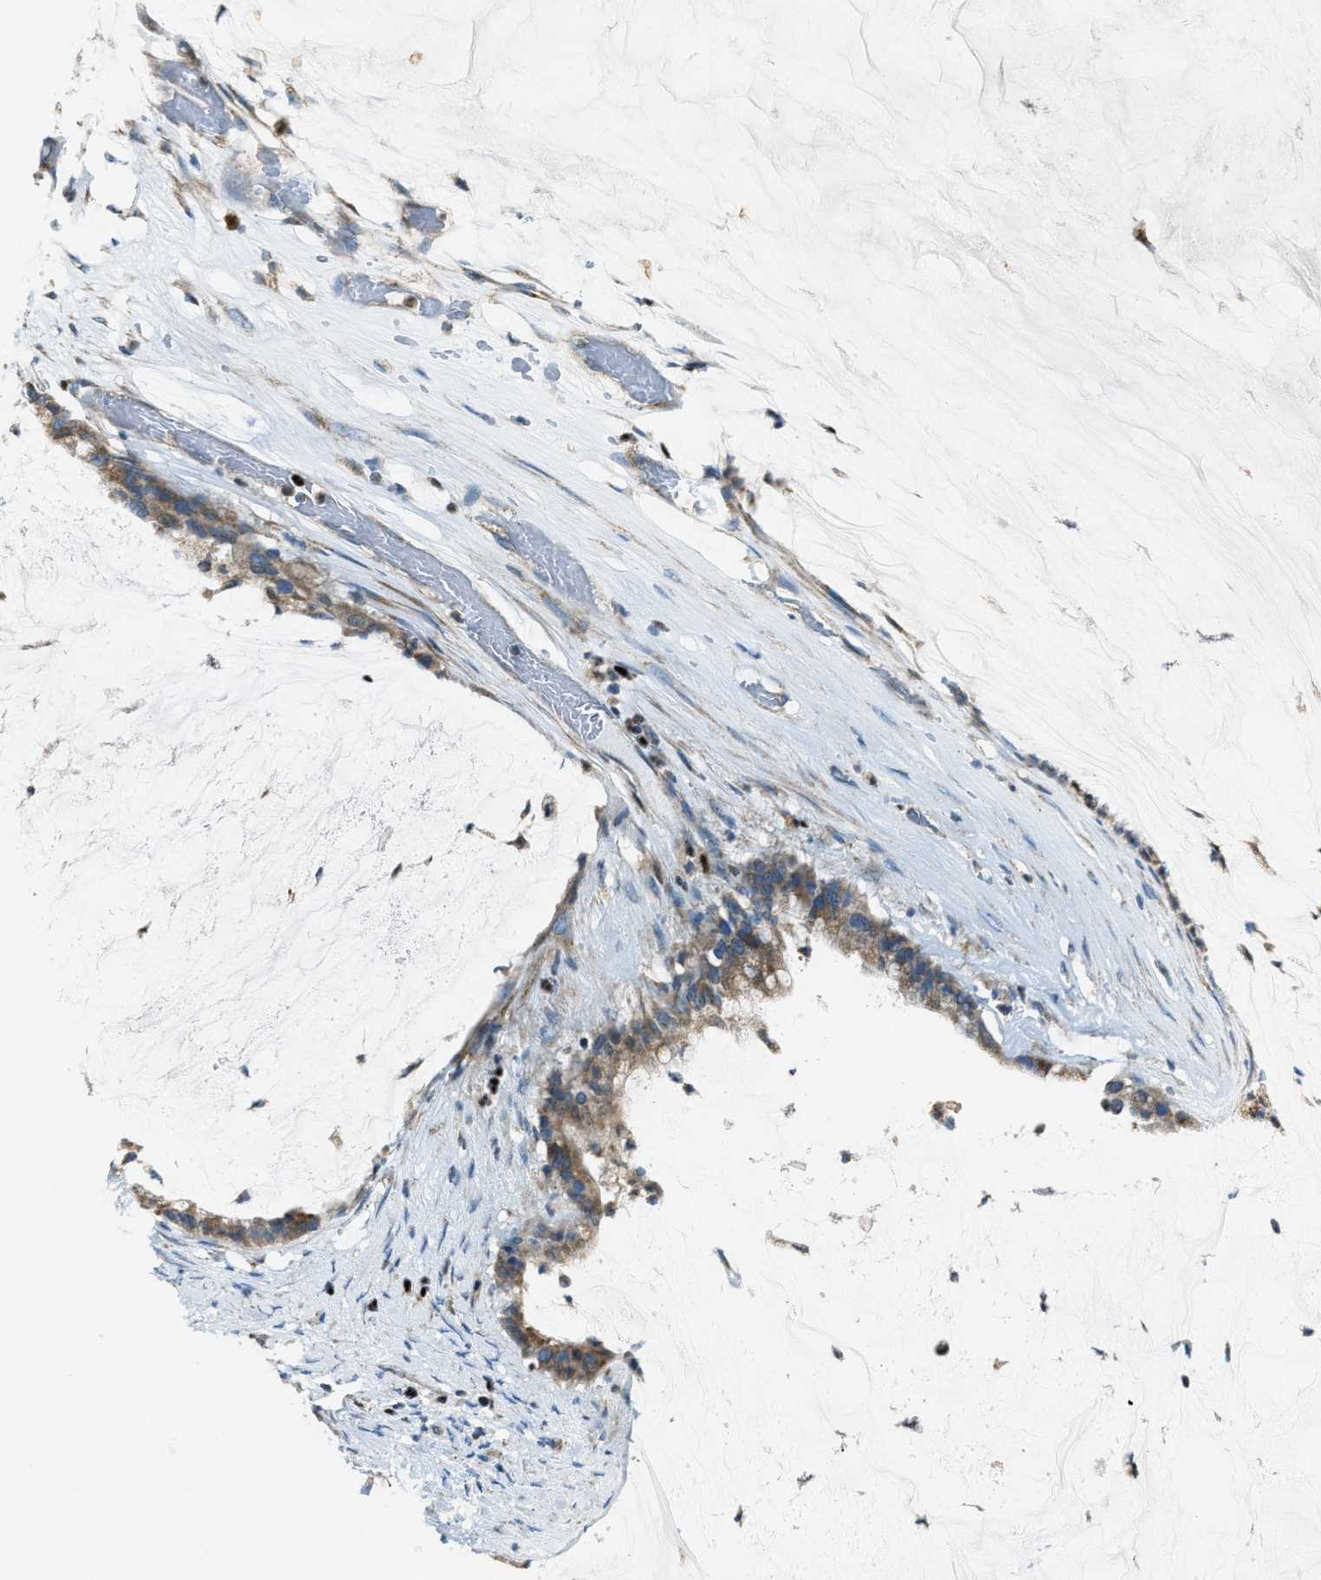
{"staining": {"intensity": "moderate", "quantity": ">75%", "location": "cytoplasmic/membranous"}, "tissue": "pancreatic cancer", "cell_type": "Tumor cells", "image_type": "cancer", "snomed": [{"axis": "morphology", "description": "Adenocarcinoma, NOS"}, {"axis": "topography", "description": "Pancreas"}], "caption": "Human adenocarcinoma (pancreatic) stained with a brown dye displays moderate cytoplasmic/membranous positive expression in about >75% of tumor cells.", "gene": "SLC25A11", "patient": {"sex": "male", "age": 41}}